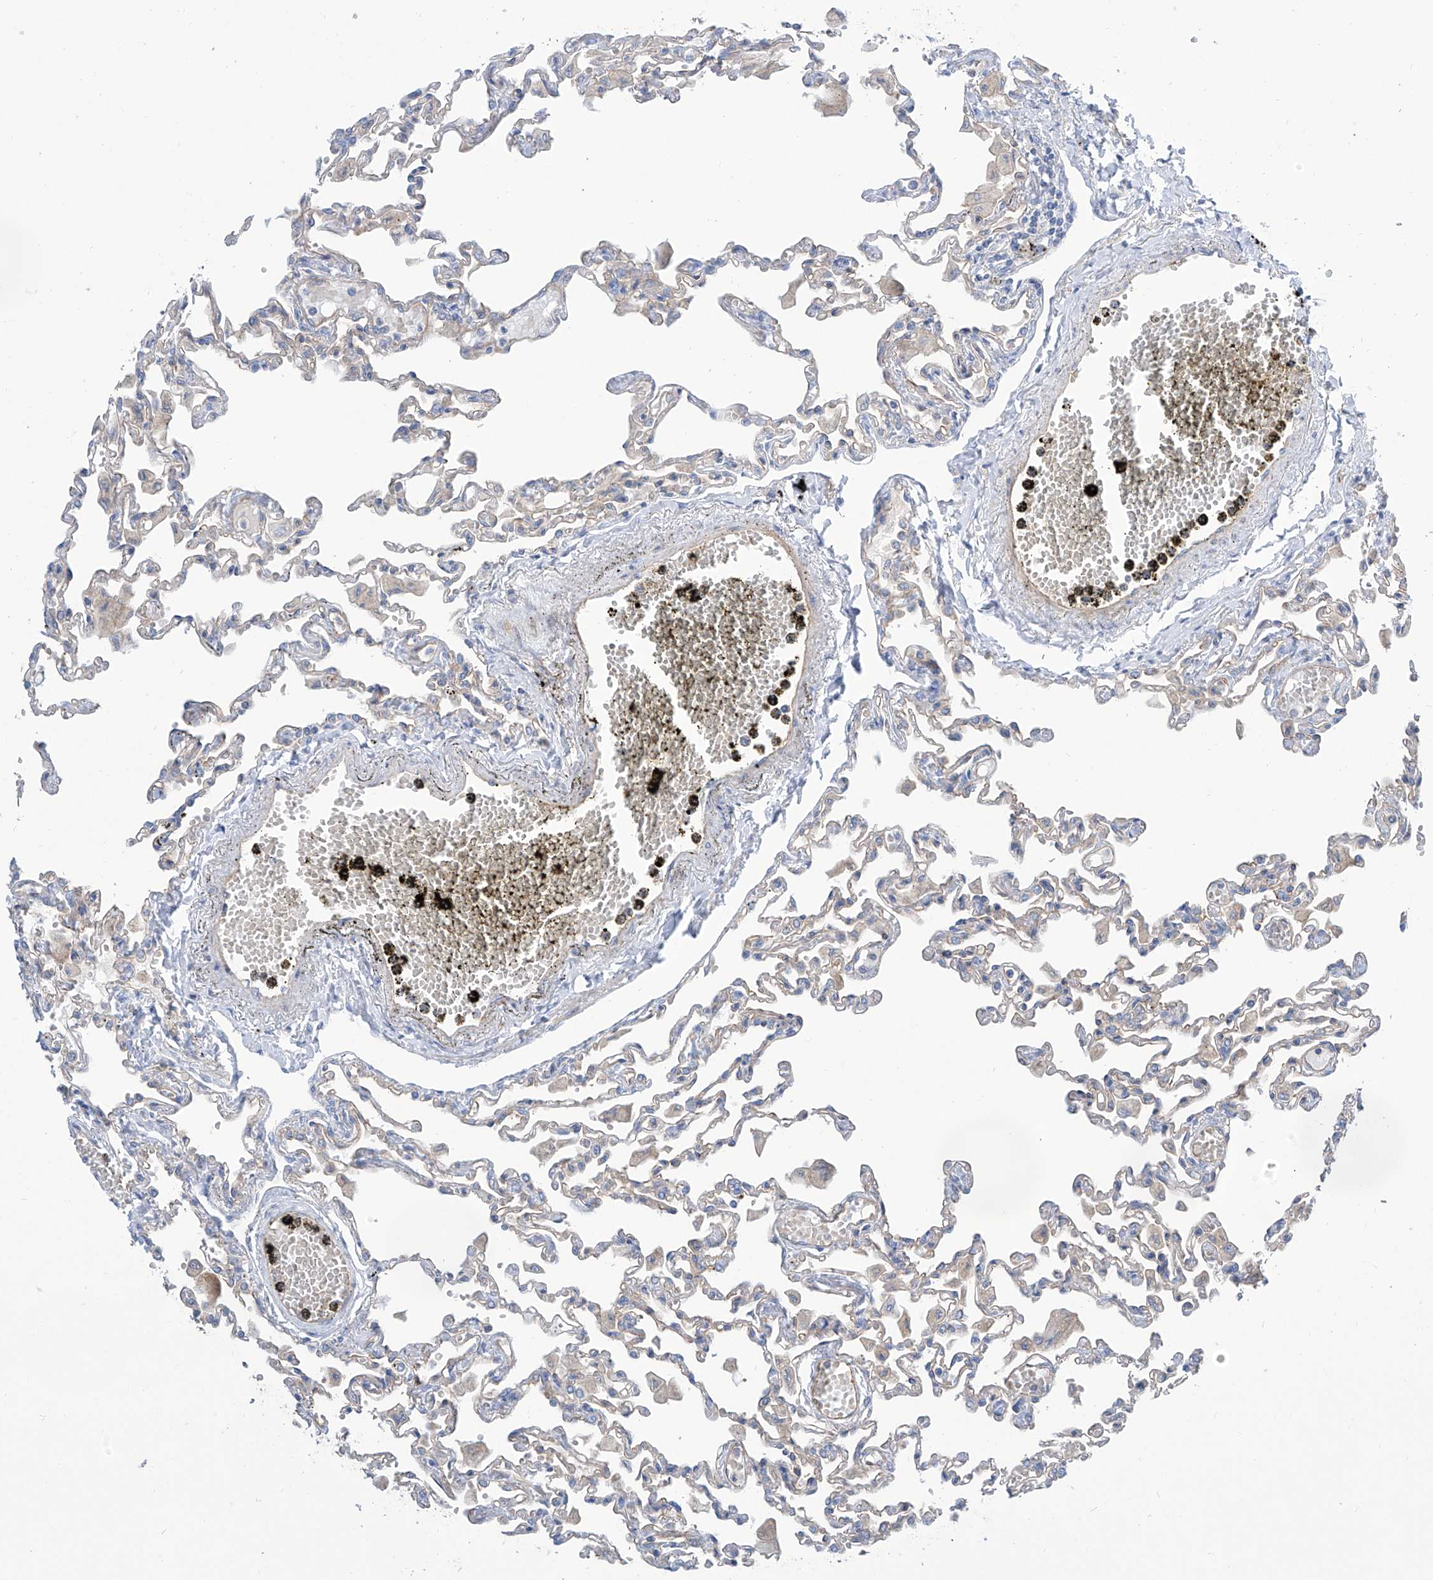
{"staining": {"intensity": "weak", "quantity": "<25%", "location": "cytoplasmic/membranous"}, "tissue": "lung", "cell_type": "Alveolar cells", "image_type": "normal", "snomed": [{"axis": "morphology", "description": "Normal tissue, NOS"}, {"axis": "topography", "description": "Bronchus"}, {"axis": "topography", "description": "Lung"}], "caption": "IHC of unremarkable lung exhibits no positivity in alveolar cells.", "gene": "TMEM209", "patient": {"sex": "female", "age": 49}}